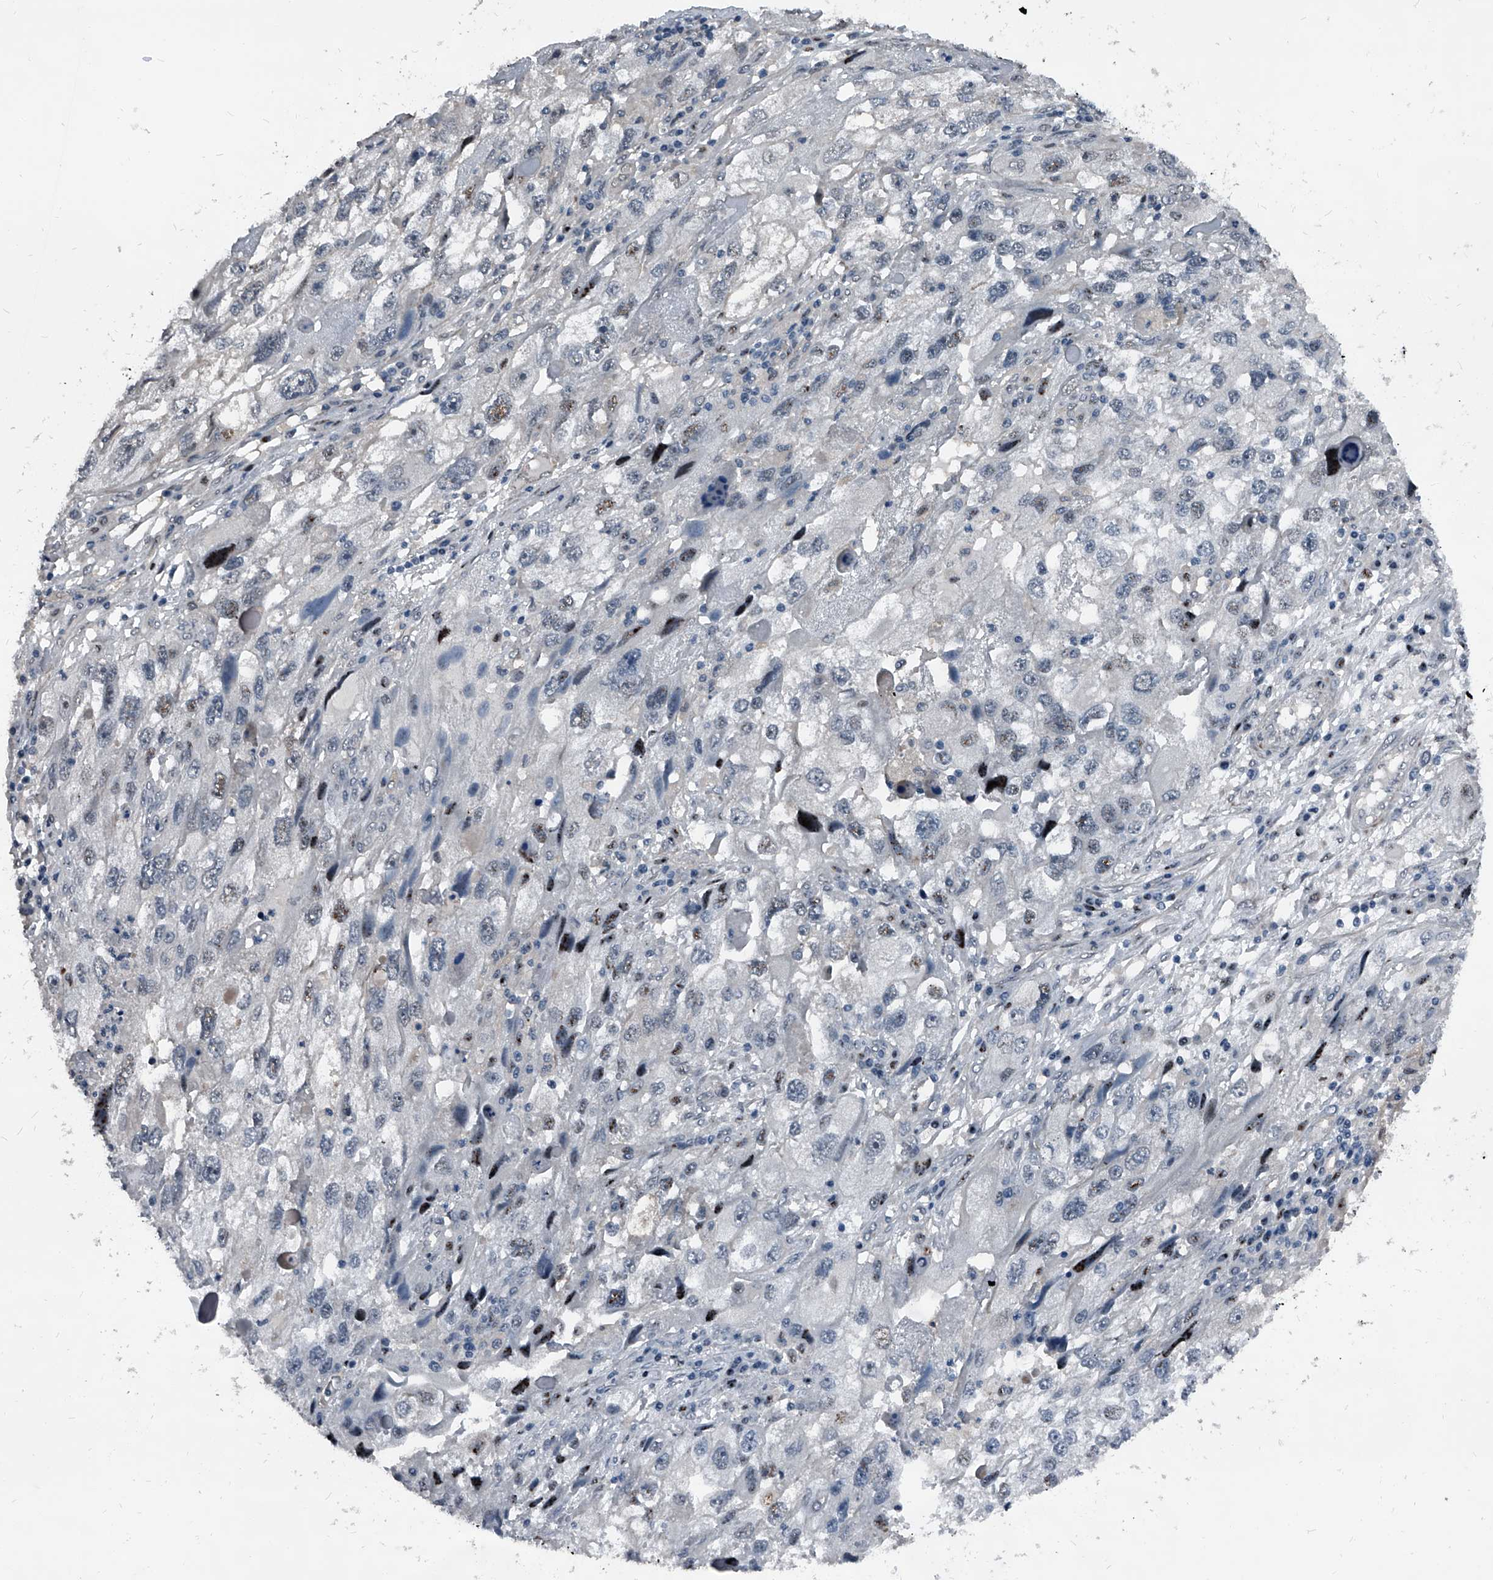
{"staining": {"intensity": "weak", "quantity": "<25%", "location": "nuclear"}, "tissue": "endometrial cancer", "cell_type": "Tumor cells", "image_type": "cancer", "snomed": [{"axis": "morphology", "description": "Adenocarcinoma, NOS"}, {"axis": "topography", "description": "Endometrium"}], "caption": "This histopathology image is of endometrial cancer stained with immunohistochemistry to label a protein in brown with the nuclei are counter-stained blue. There is no staining in tumor cells.", "gene": "MEN1", "patient": {"sex": "female", "age": 49}}